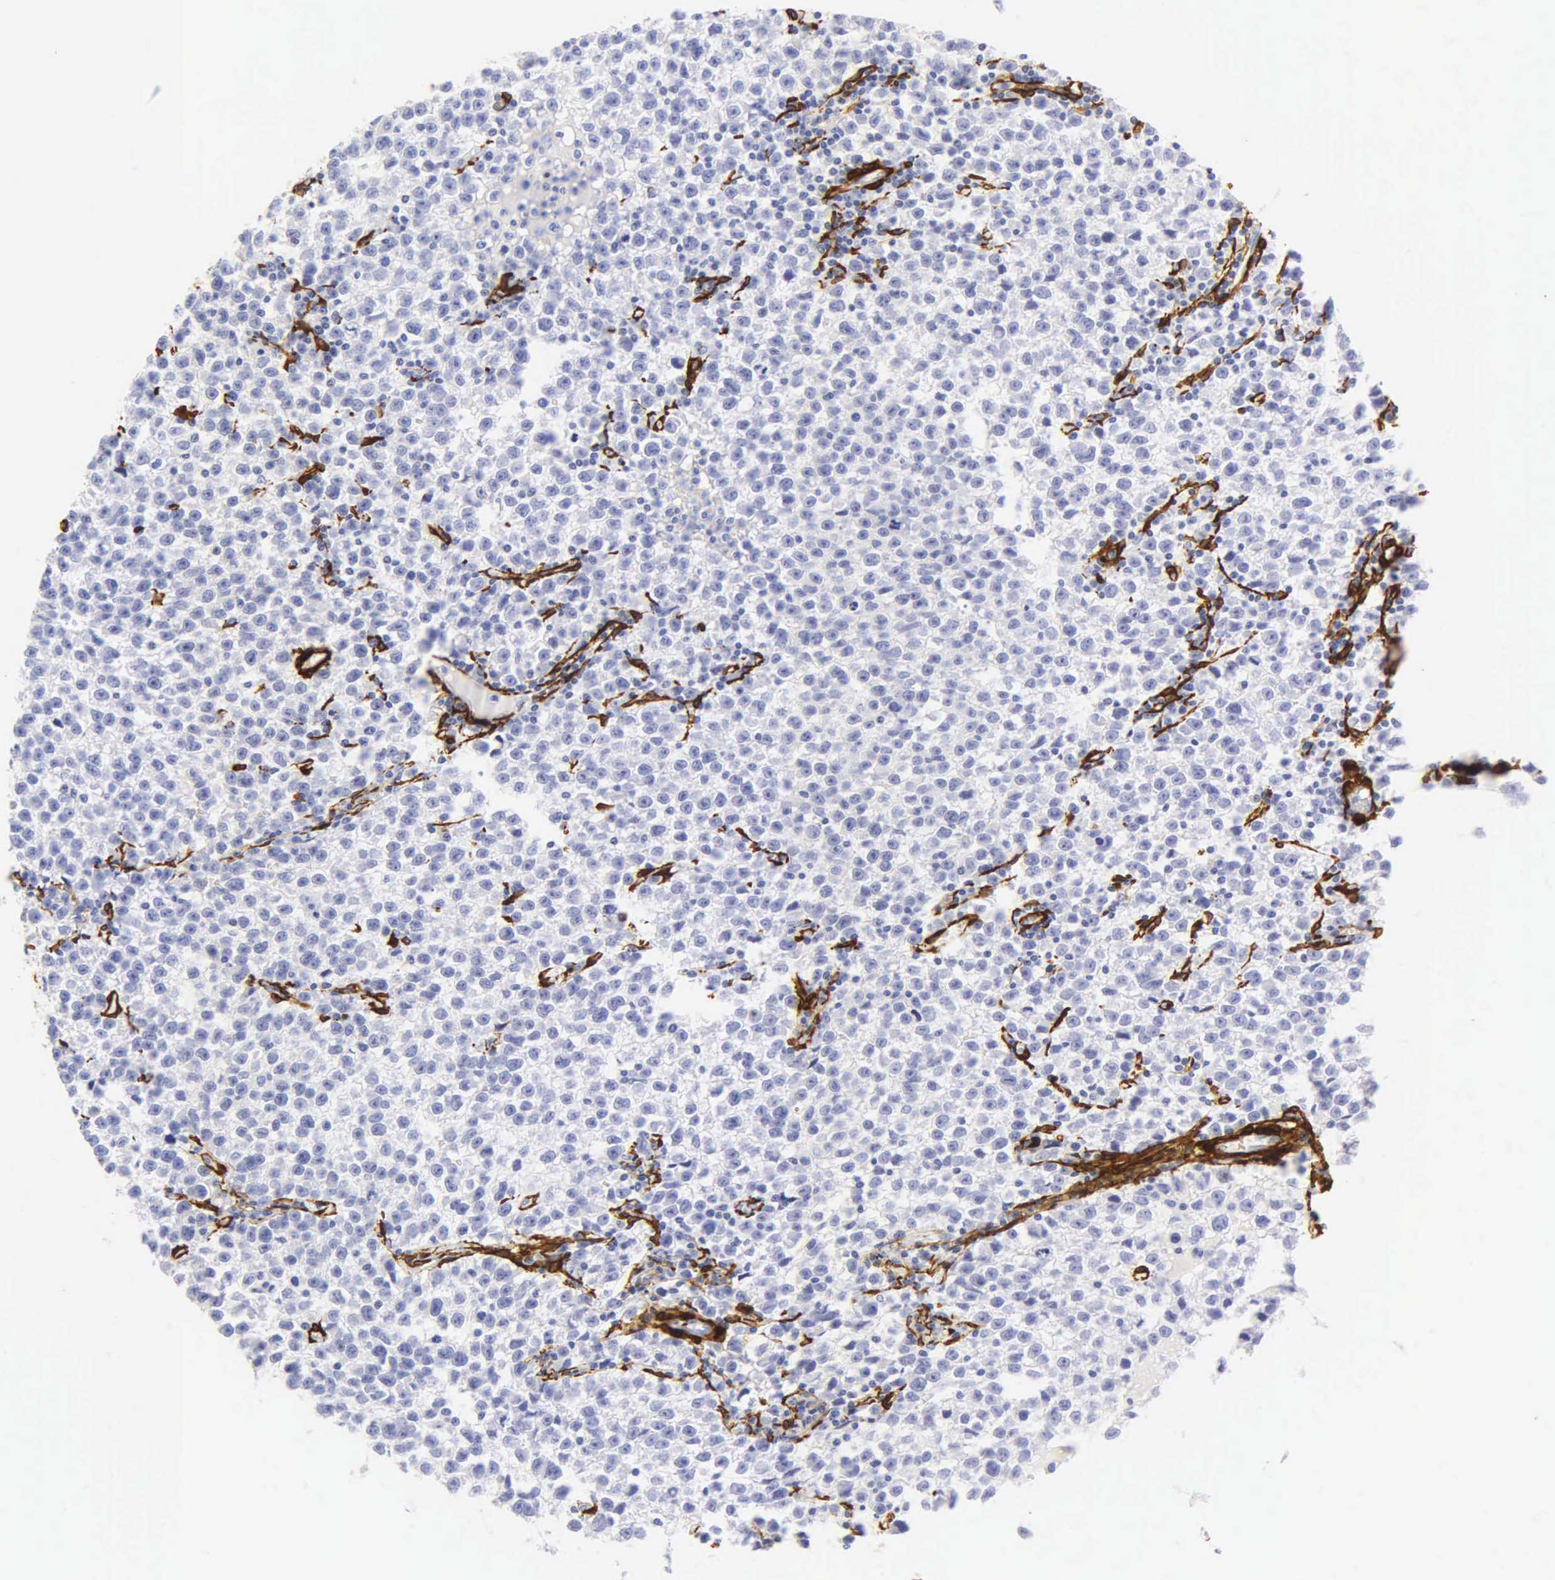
{"staining": {"intensity": "negative", "quantity": "none", "location": "none"}, "tissue": "testis cancer", "cell_type": "Tumor cells", "image_type": "cancer", "snomed": [{"axis": "morphology", "description": "Seminoma, NOS"}, {"axis": "topography", "description": "Testis"}], "caption": "High power microscopy photomicrograph of an immunohistochemistry image of testis cancer, revealing no significant staining in tumor cells.", "gene": "ACTA2", "patient": {"sex": "male", "age": 35}}